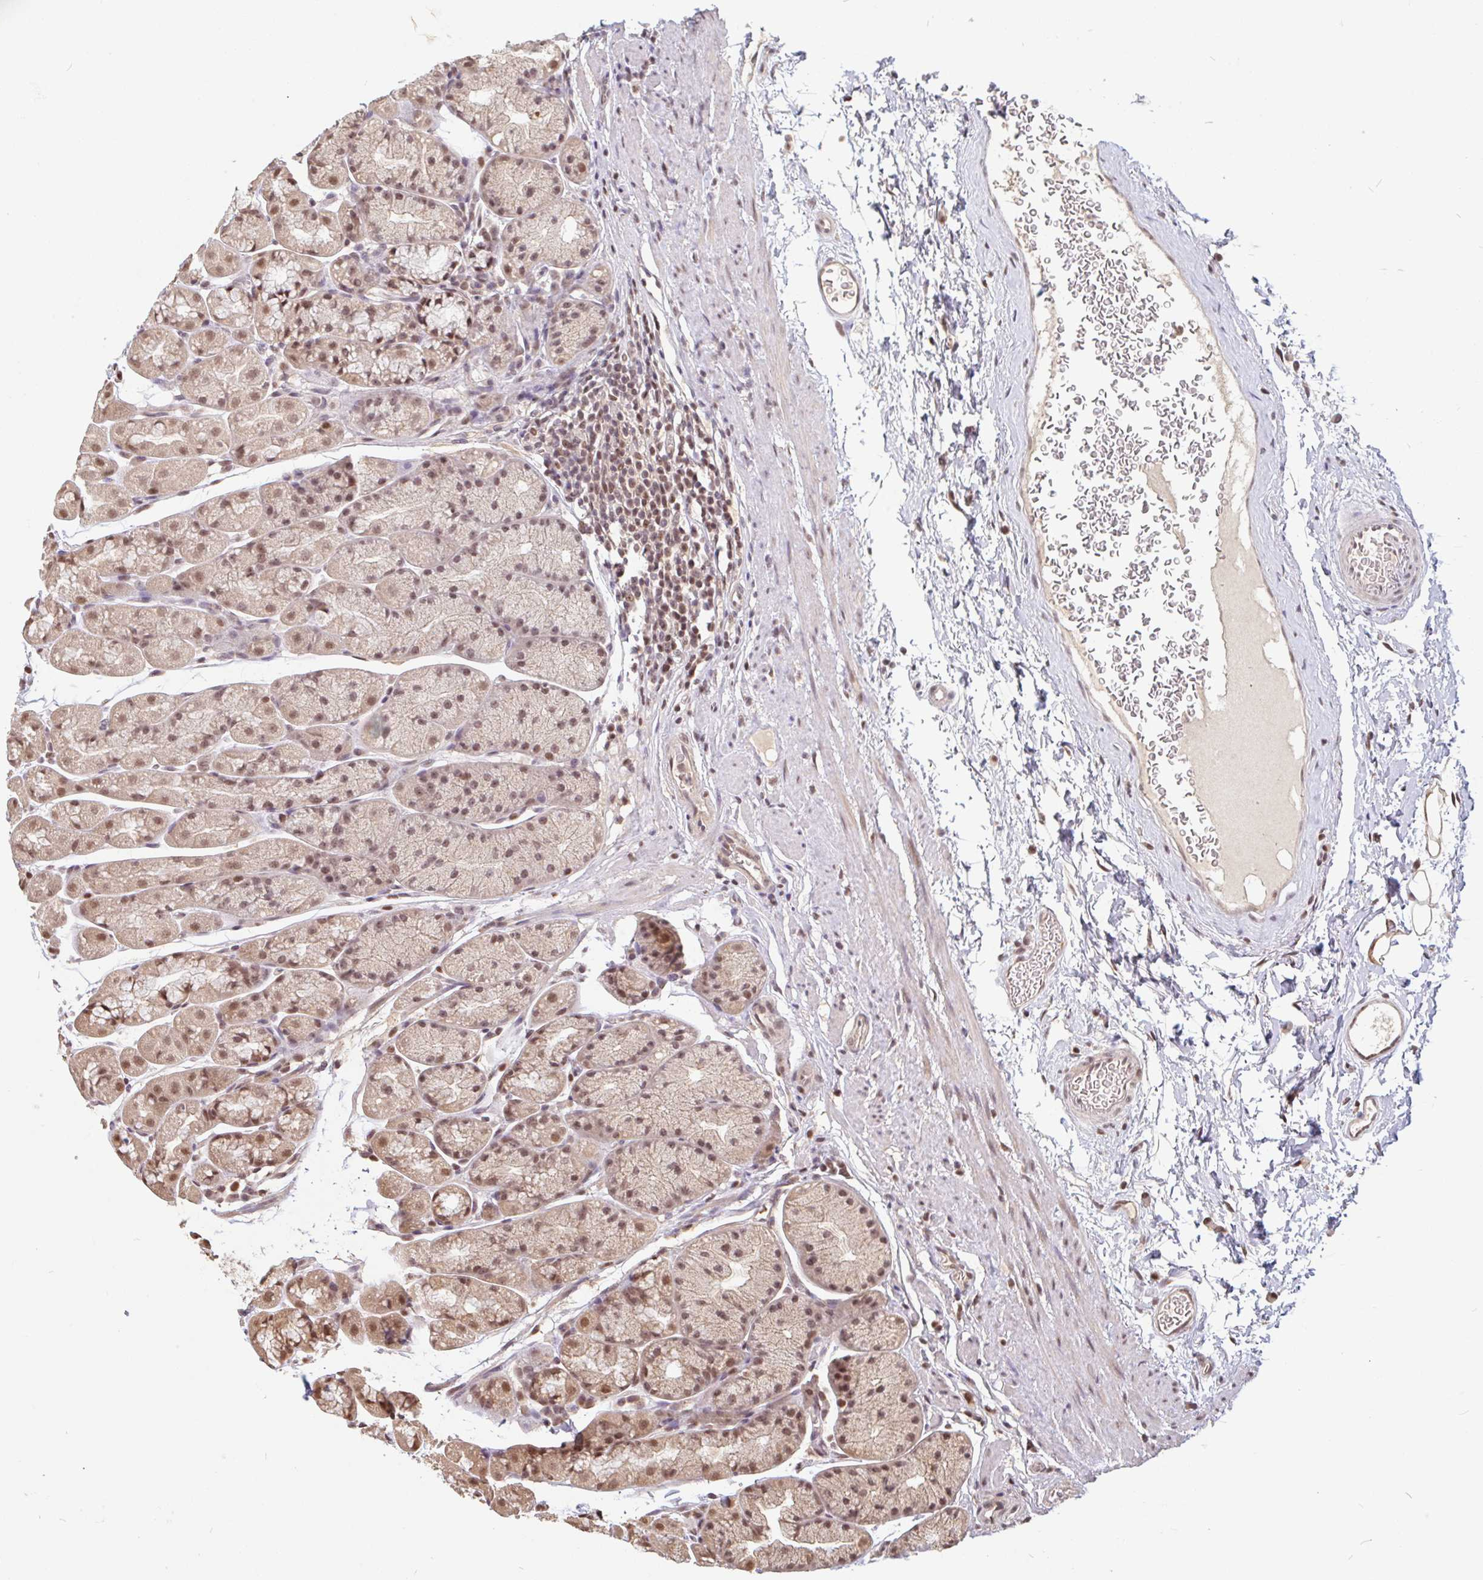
{"staining": {"intensity": "moderate", "quantity": ">75%", "location": "nuclear"}, "tissue": "stomach", "cell_type": "Glandular cells", "image_type": "normal", "snomed": [{"axis": "morphology", "description": "Normal tissue, NOS"}, {"axis": "topography", "description": "Stomach, lower"}], "caption": "Immunohistochemistry (IHC) (DAB) staining of normal human stomach reveals moderate nuclear protein expression in approximately >75% of glandular cells.", "gene": "DR1", "patient": {"sex": "male", "age": 67}}